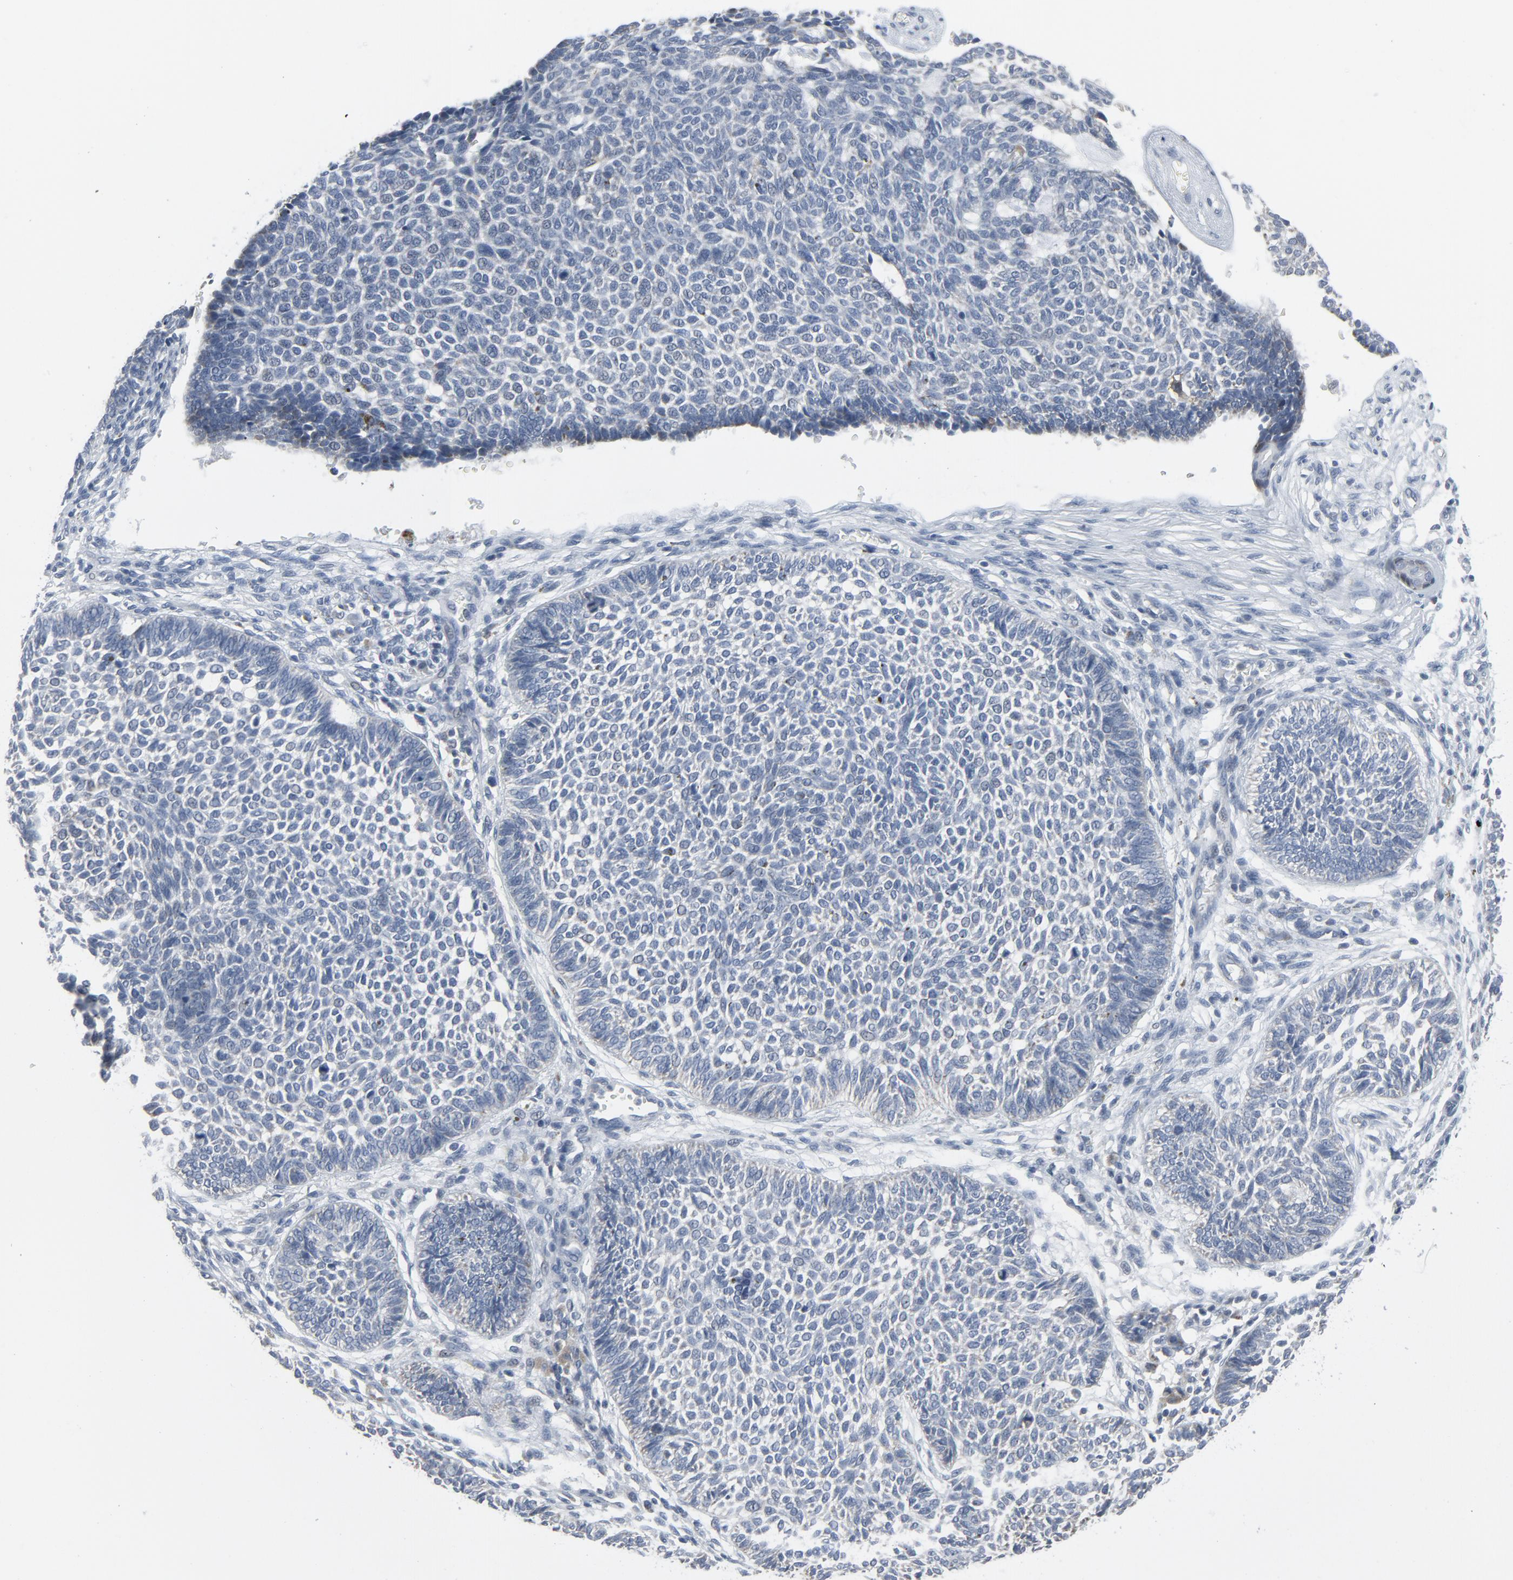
{"staining": {"intensity": "negative", "quantity": "none", "location": "none"}, "tissue": "skin cancer", "cell_type": "Tumor cells", "image_type": "cancer", "snomed": [{"axis": "morphology", "description": "Normal tissue, NOS"}, {"axis": "morphology", "description": "Basal cell carcinoma"}, {"axis": "topography", "description": "Skin"}], "caption": "There is no significant staining in tumor cells of skin cancer (basal cell carcinoma).", "gene": "GPX2", "patient": {"sex": "male", "age": 87}}